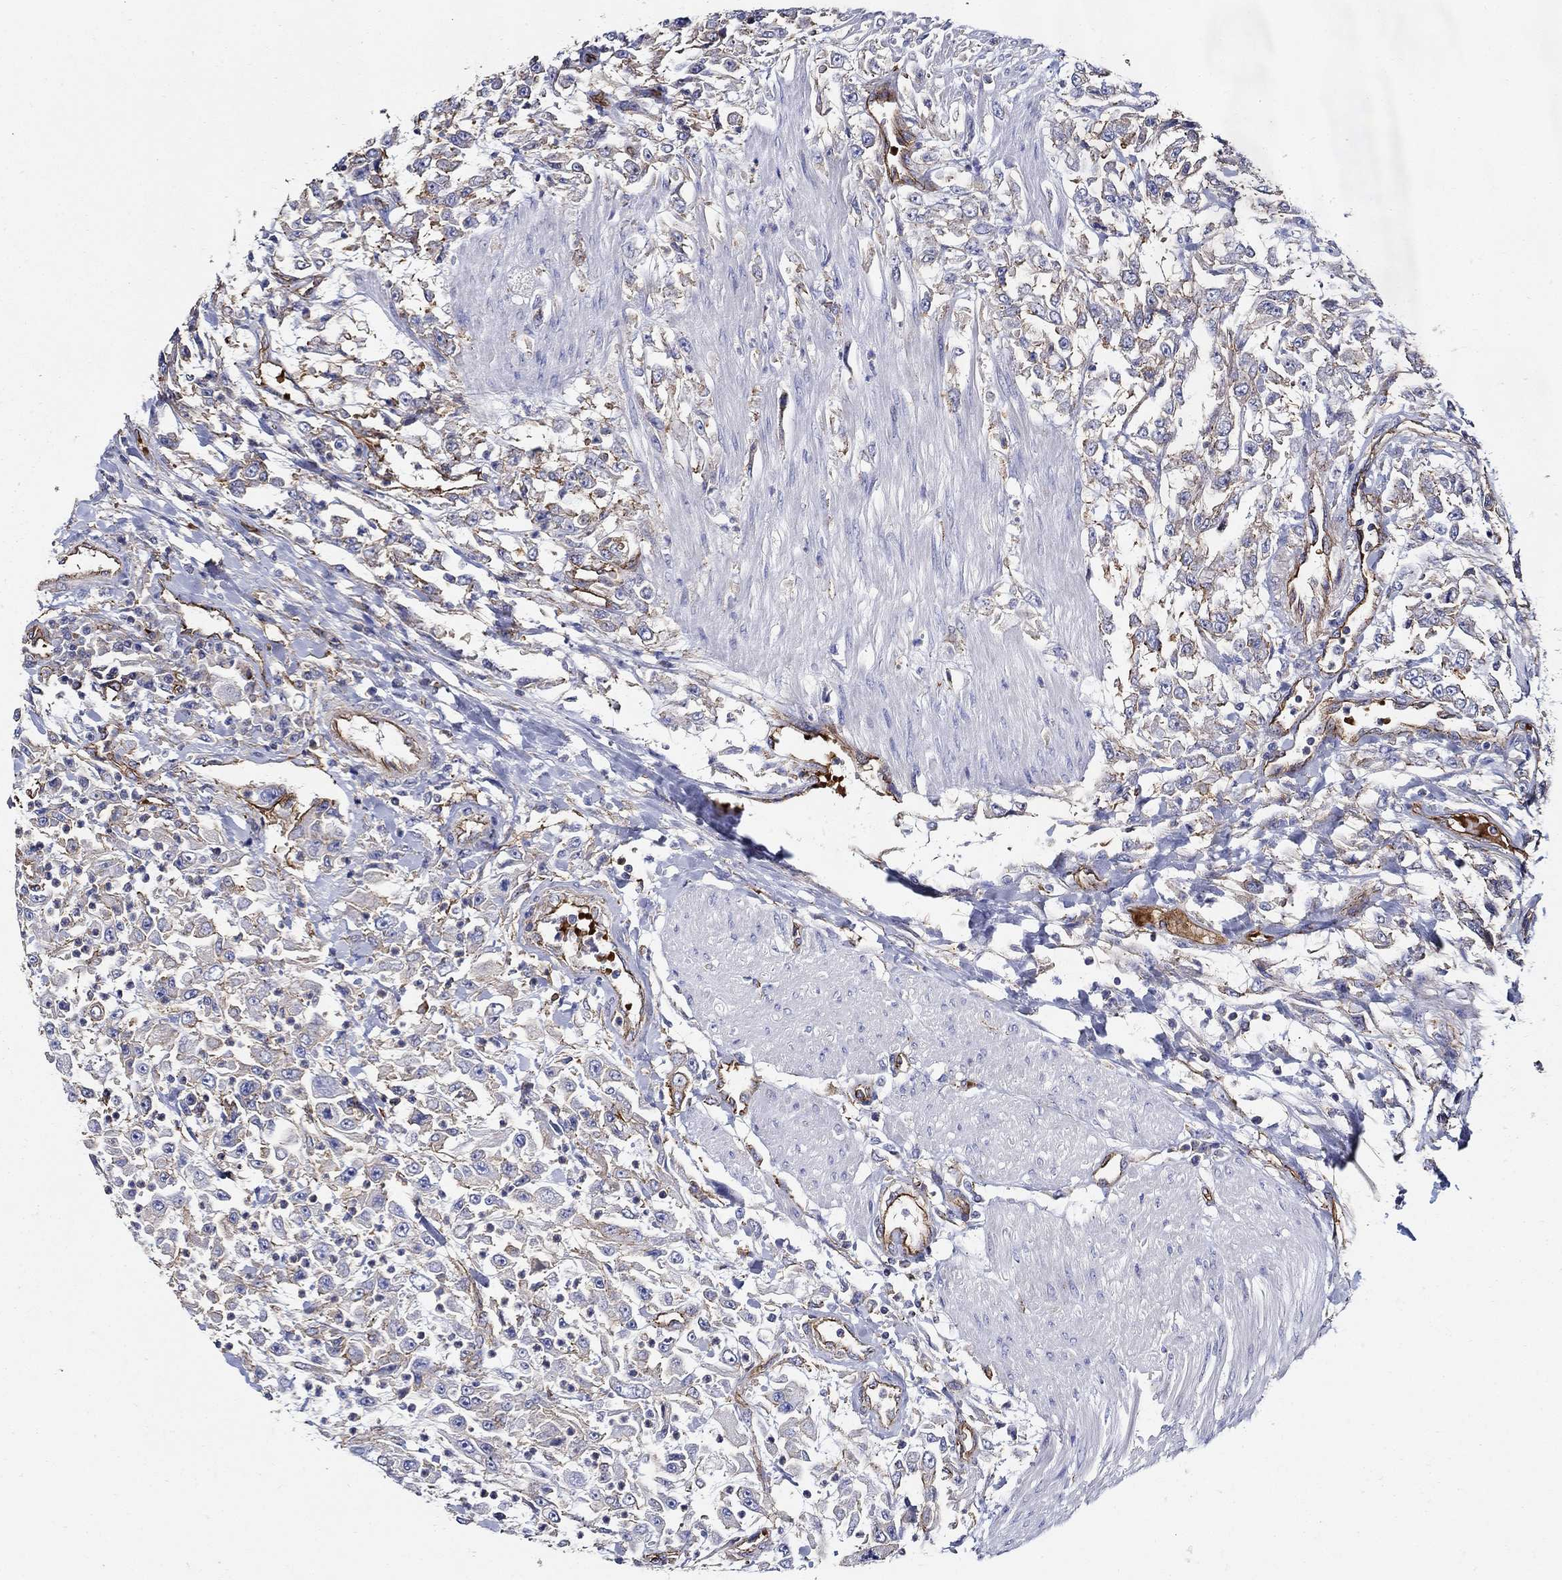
{"staining": {"intensity": "moderate", "quantity": "25%-75%", "location": "cytoplasmic/membranous"}, "tissue": "urothelial cancer", "cell_type": "Tumor cells", "image_type": "cancer", "snomed": [{"axis": "morphology", "description": "Urothelial carcinoma, High grade"}, {"axis": "topography", "description": "Urinary bladder"}], "caption": "Immunohistochemistry (IHC) of urothelial carcinoma (high-grade) reveals medium levels of moderate cytoplasmic/membranous staining in approximately 25%-75% of tumor cells. The staining was performed using DAB (3,3'-diaminobenzidine) to visualize the protein expression in brown, while the nuclei were stained in blue with hematoxylin (Magnification: 20x).", "gene": "APBB3", "patient": {"sex": "male", "age": 46}}